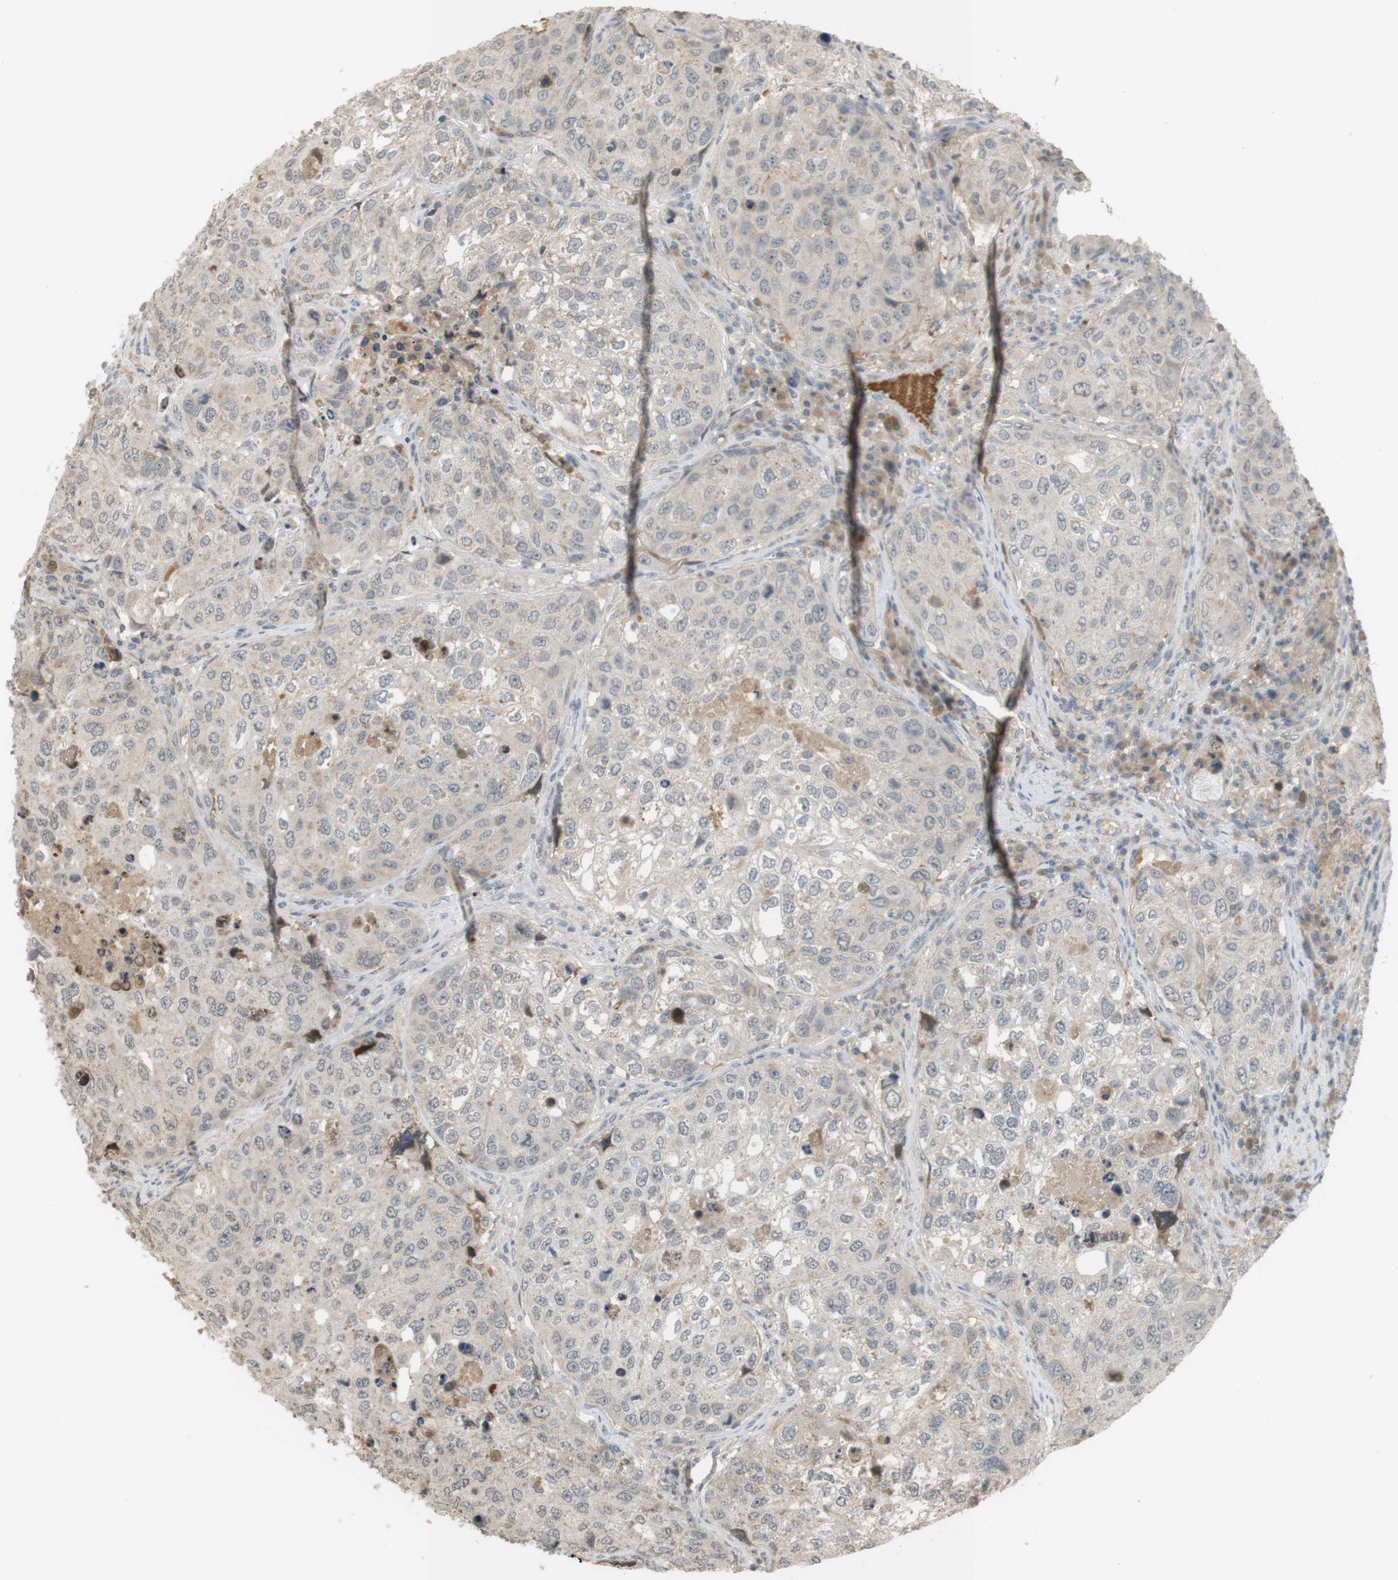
{"staining": {"intensity": "weak", "quantity": "<25%", "location": "cytoplasmic/membranous"}, "tissue": "urothelial cancer", "cell_type": "Tumor cells", "image_type": "cancer", "snomed": [{"axis": "morphology", "description": "Urothelial carcinoma, High grade"}, {"axis": "topography", "description": "Lymph node"}, {"axis": "topography", "description": "Urinary bladder"}], "caption": "Urothelial cancer stained for a protein using IHC demonstrates no expression tumor cells.", "gene": "SRR", "patient": {"sex": "male", "age": 51}}